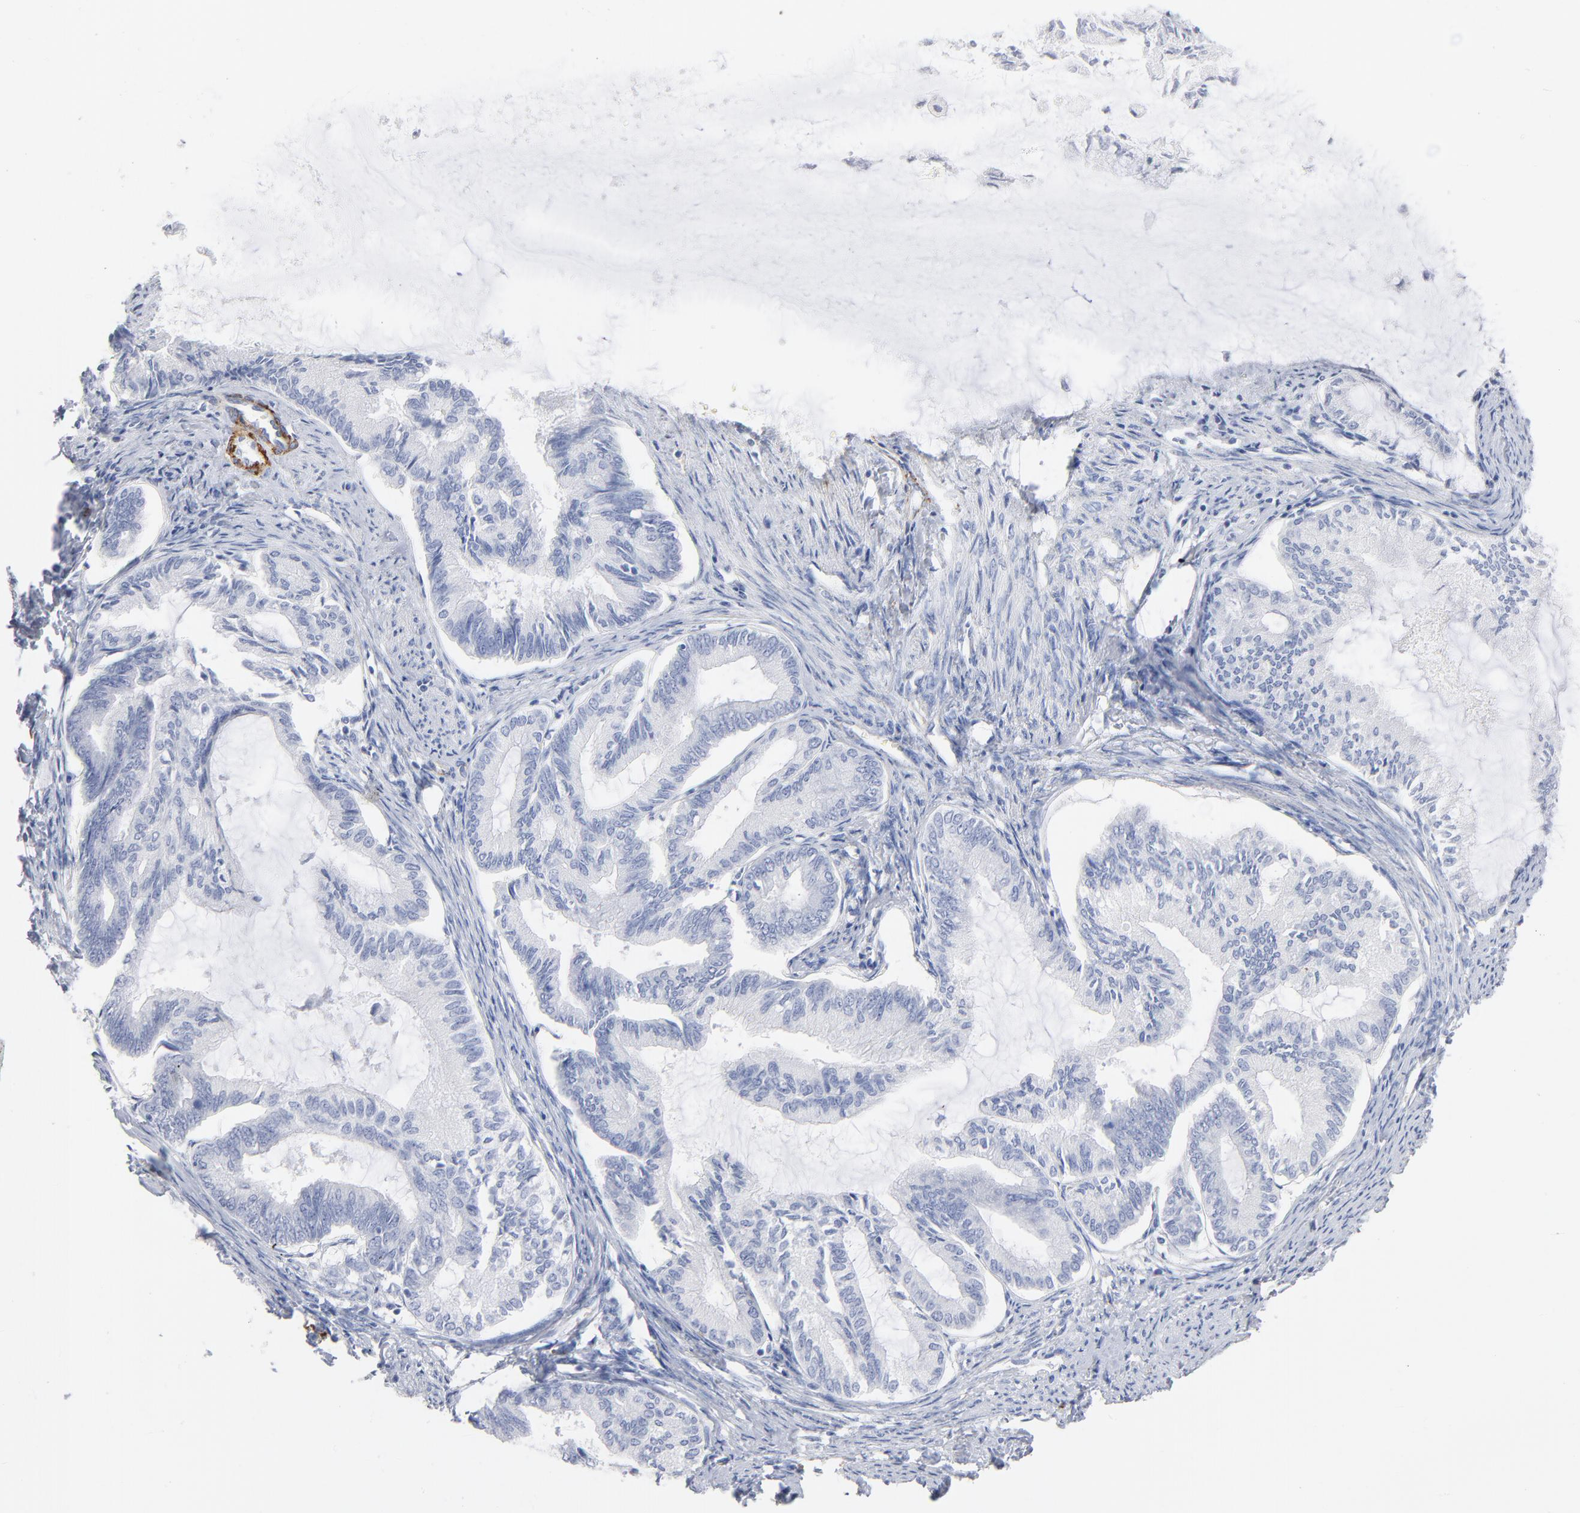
{"staining": {"intensity": "negative", "quantity": "none", "location": "none"}, "tissue": "endometrial cancer", "cell_type": "Tumor cells", "image_type": "cancer", "snomed": [{"axis": "morphology", "description": "Adenocarcinoma, NOS"}, {"axis": "topography", "description": "Endometrium"}], "caption": "This is an immunohistochemistry photomicrograph of human endometrial cancer (adenocarcinoma). There is no positivity in tumor cells.", "gene": "AGTR1", "patient": {"sex": "female", "age": 86}}